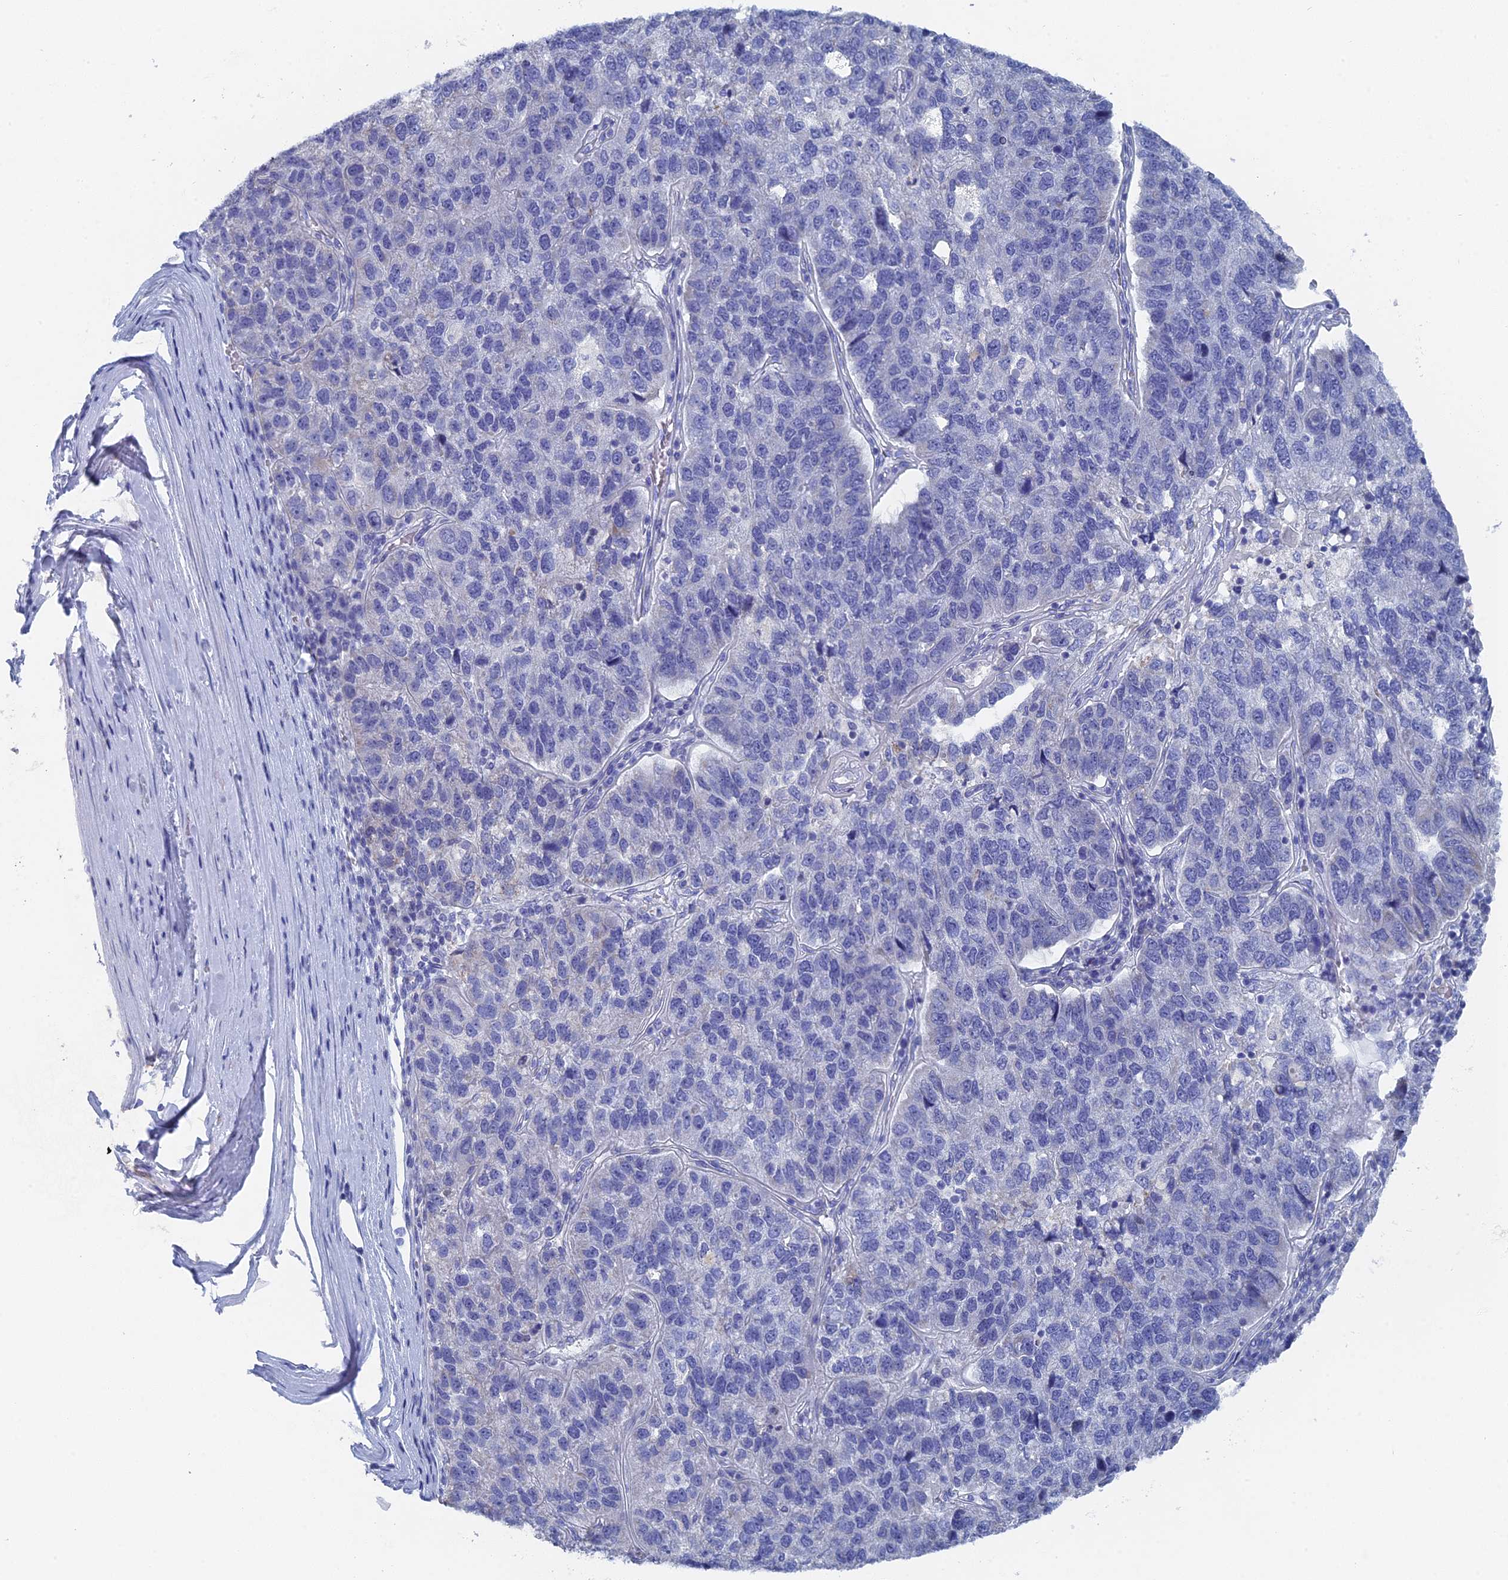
{"staining": {"intensity": "negative", "quantity": "none", "location": "none"}, "tissue": "pancreatic cancer", "cell_type": "Tumor cells", "image_type": "cancer", "snomed": [{"axis": "morphology", "description": "Adenocarcinoma, NOS"}, {"axis": "topography", "description": "Pancreas"}], "caption": "High power microscopy histopathology image of an IHC histopathology image of pancreatic cancer, revealing no significant expression in tumor cells.", "gene": "HIGD1A", "patient": {"sex": "female", "age": 61}}